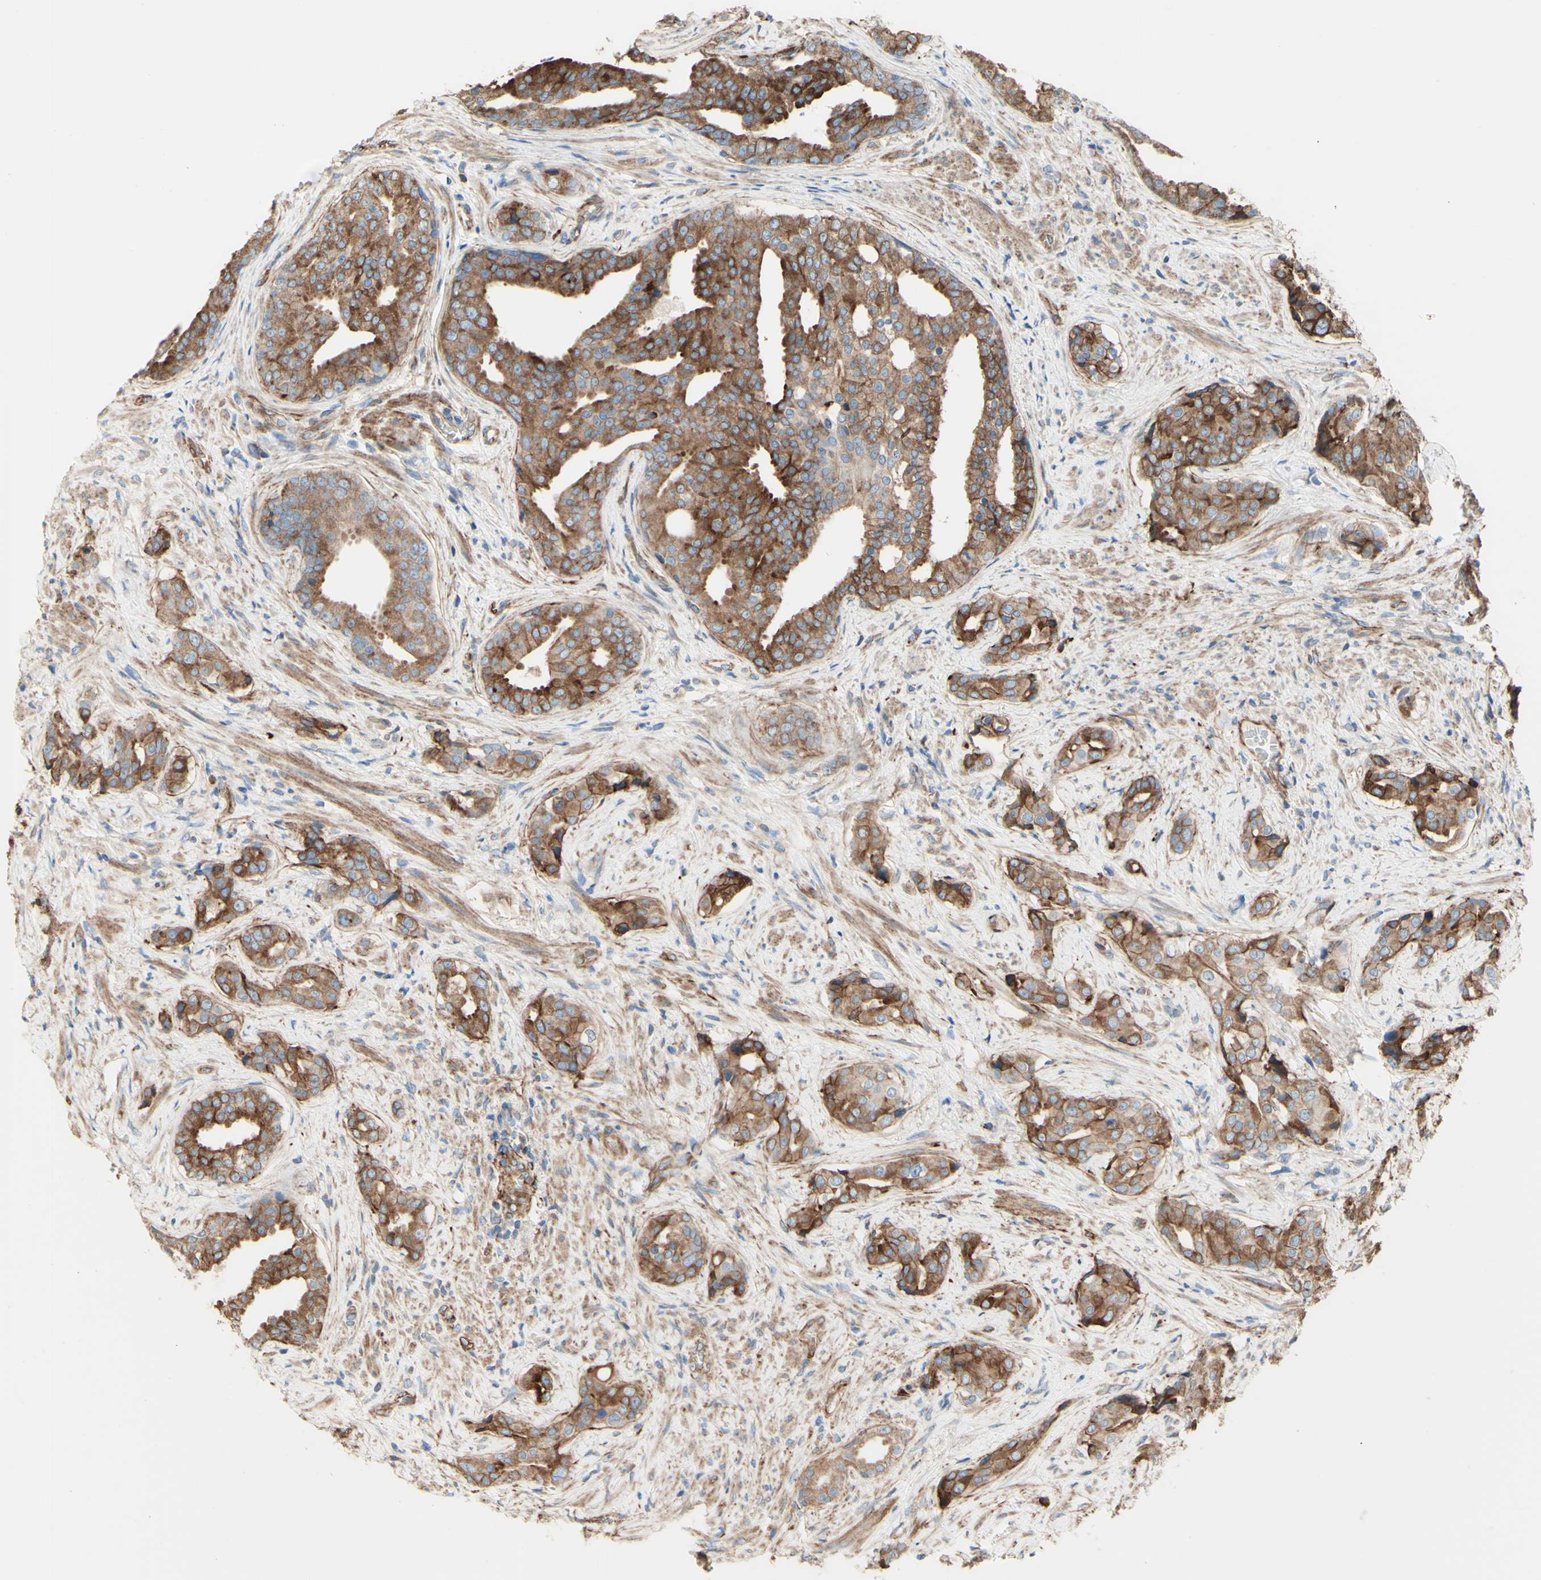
{"staining": {"intensity": "moderate", "quantity": ">75%", "location": "cytoplasmic/membranous"}, "tissue": "prostate cancer", "cell_type": "Tumor cells", "image_type": "cancer", "snomed": [{"axis": "morphology", "description": "Adenocarcinoma, High grade"}, {"axis": "topography", "description": "Prostate"}], "caption": "Immunohistochemical staining of prostate adenocarcinoma (high-grade) demonstrates medium levels of moderate cytoplasmic/membranous protein positivity in about >75% of tumor cells. The staining was performed using DAB to visualize the protein expression in brown, while the nuclei were stained in blue with hematoxylin (Magnification: 20x).", "gene": "ENDOD1", "patient": {"sex": "male", "age": 71}}